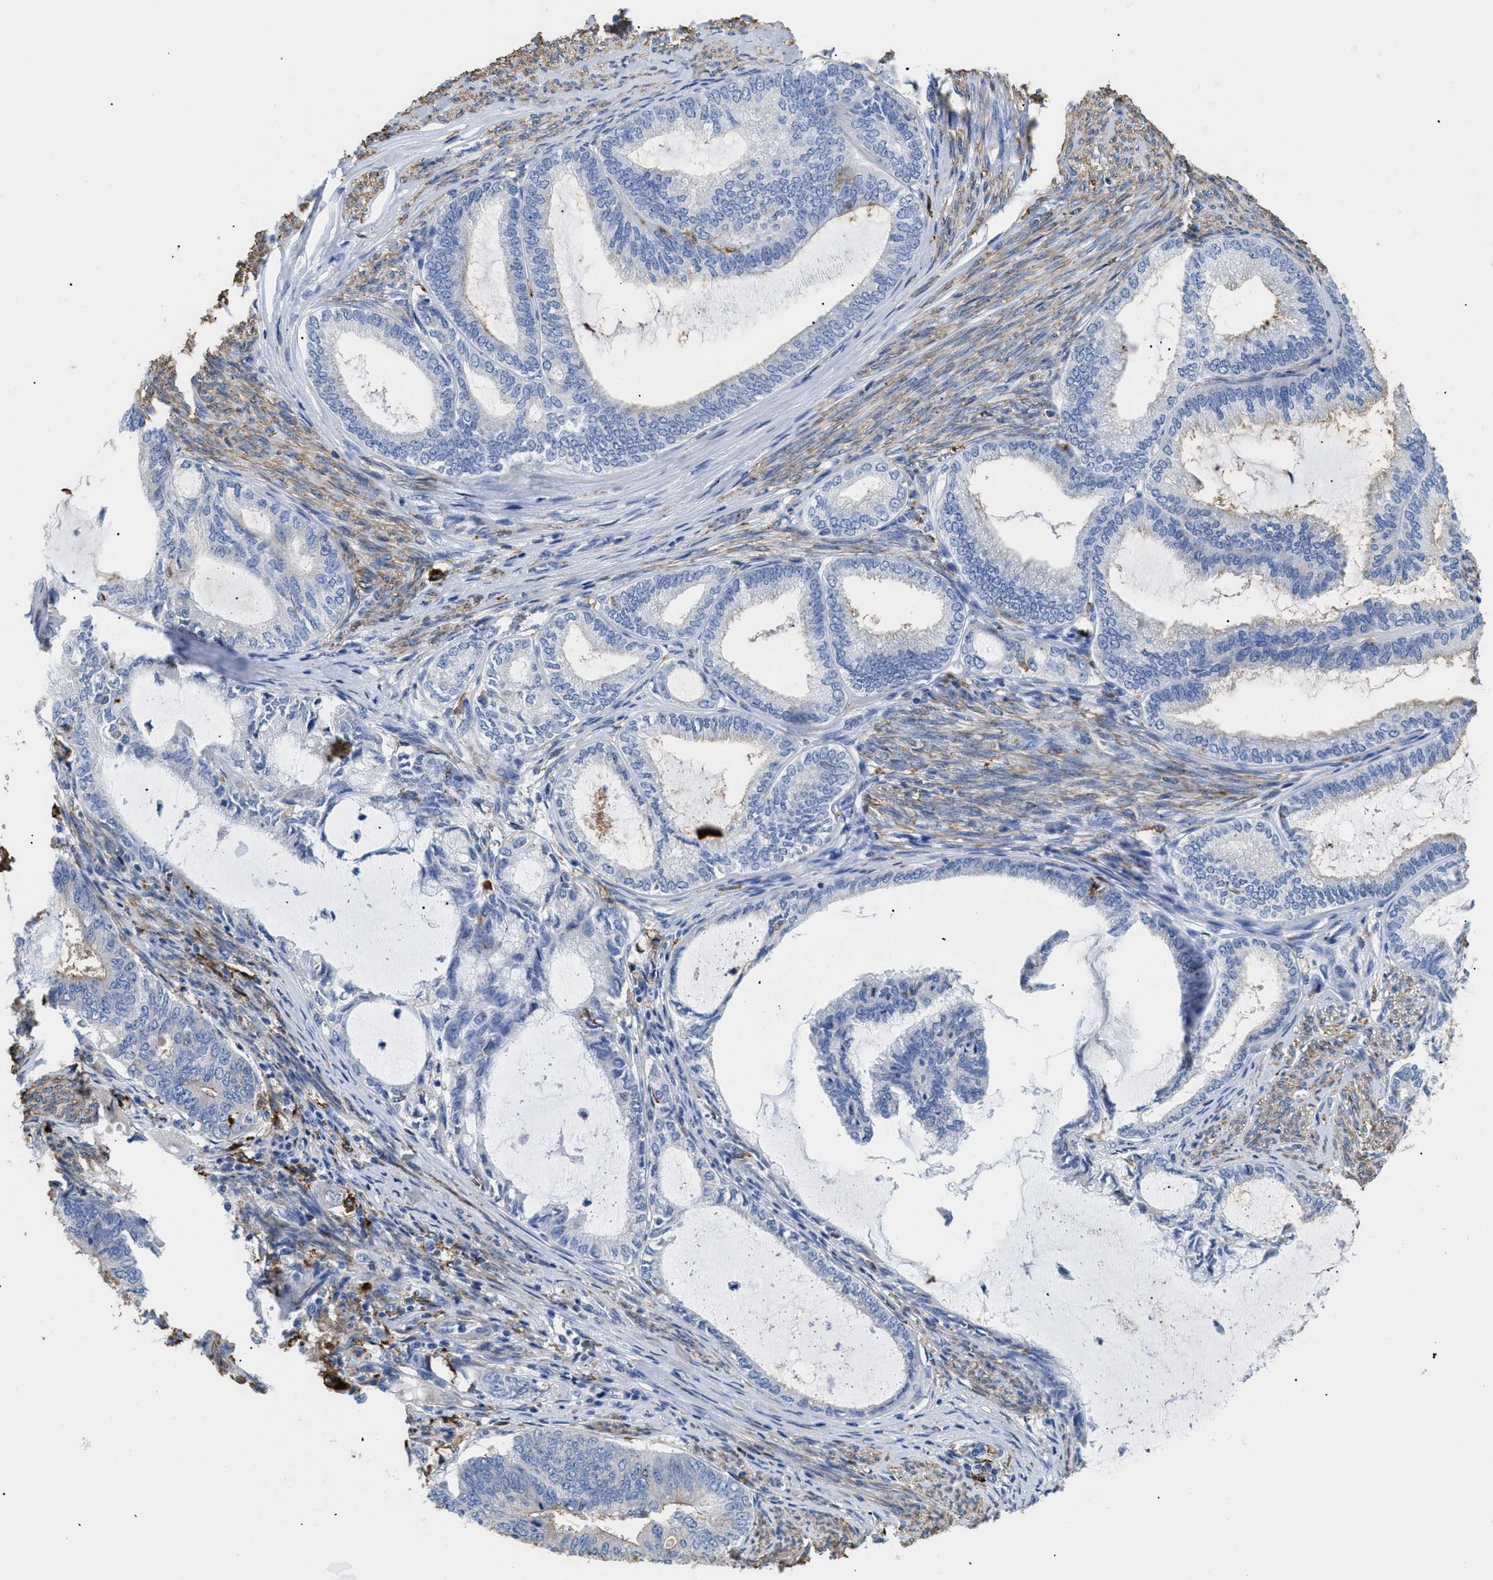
{"staining": {"intensity": "negative", "quantity": "none", "location": "none"}, "tissue": "endometrial cancer", "cell_type": "Tumor cells", "image_type": "cancer", "snomed": [{"axis": "morphology", "description": "Adenocarcinoma, NOS"}, {"axis": "topography", "description": "Endometrium"}], "caption": "The image demonstrates no significant expression in tumor cells of endometrial cancer (adenocarcinoma).", "gene": "HLA-DPA1", "patient": {"sex": "female", "age": 86}}